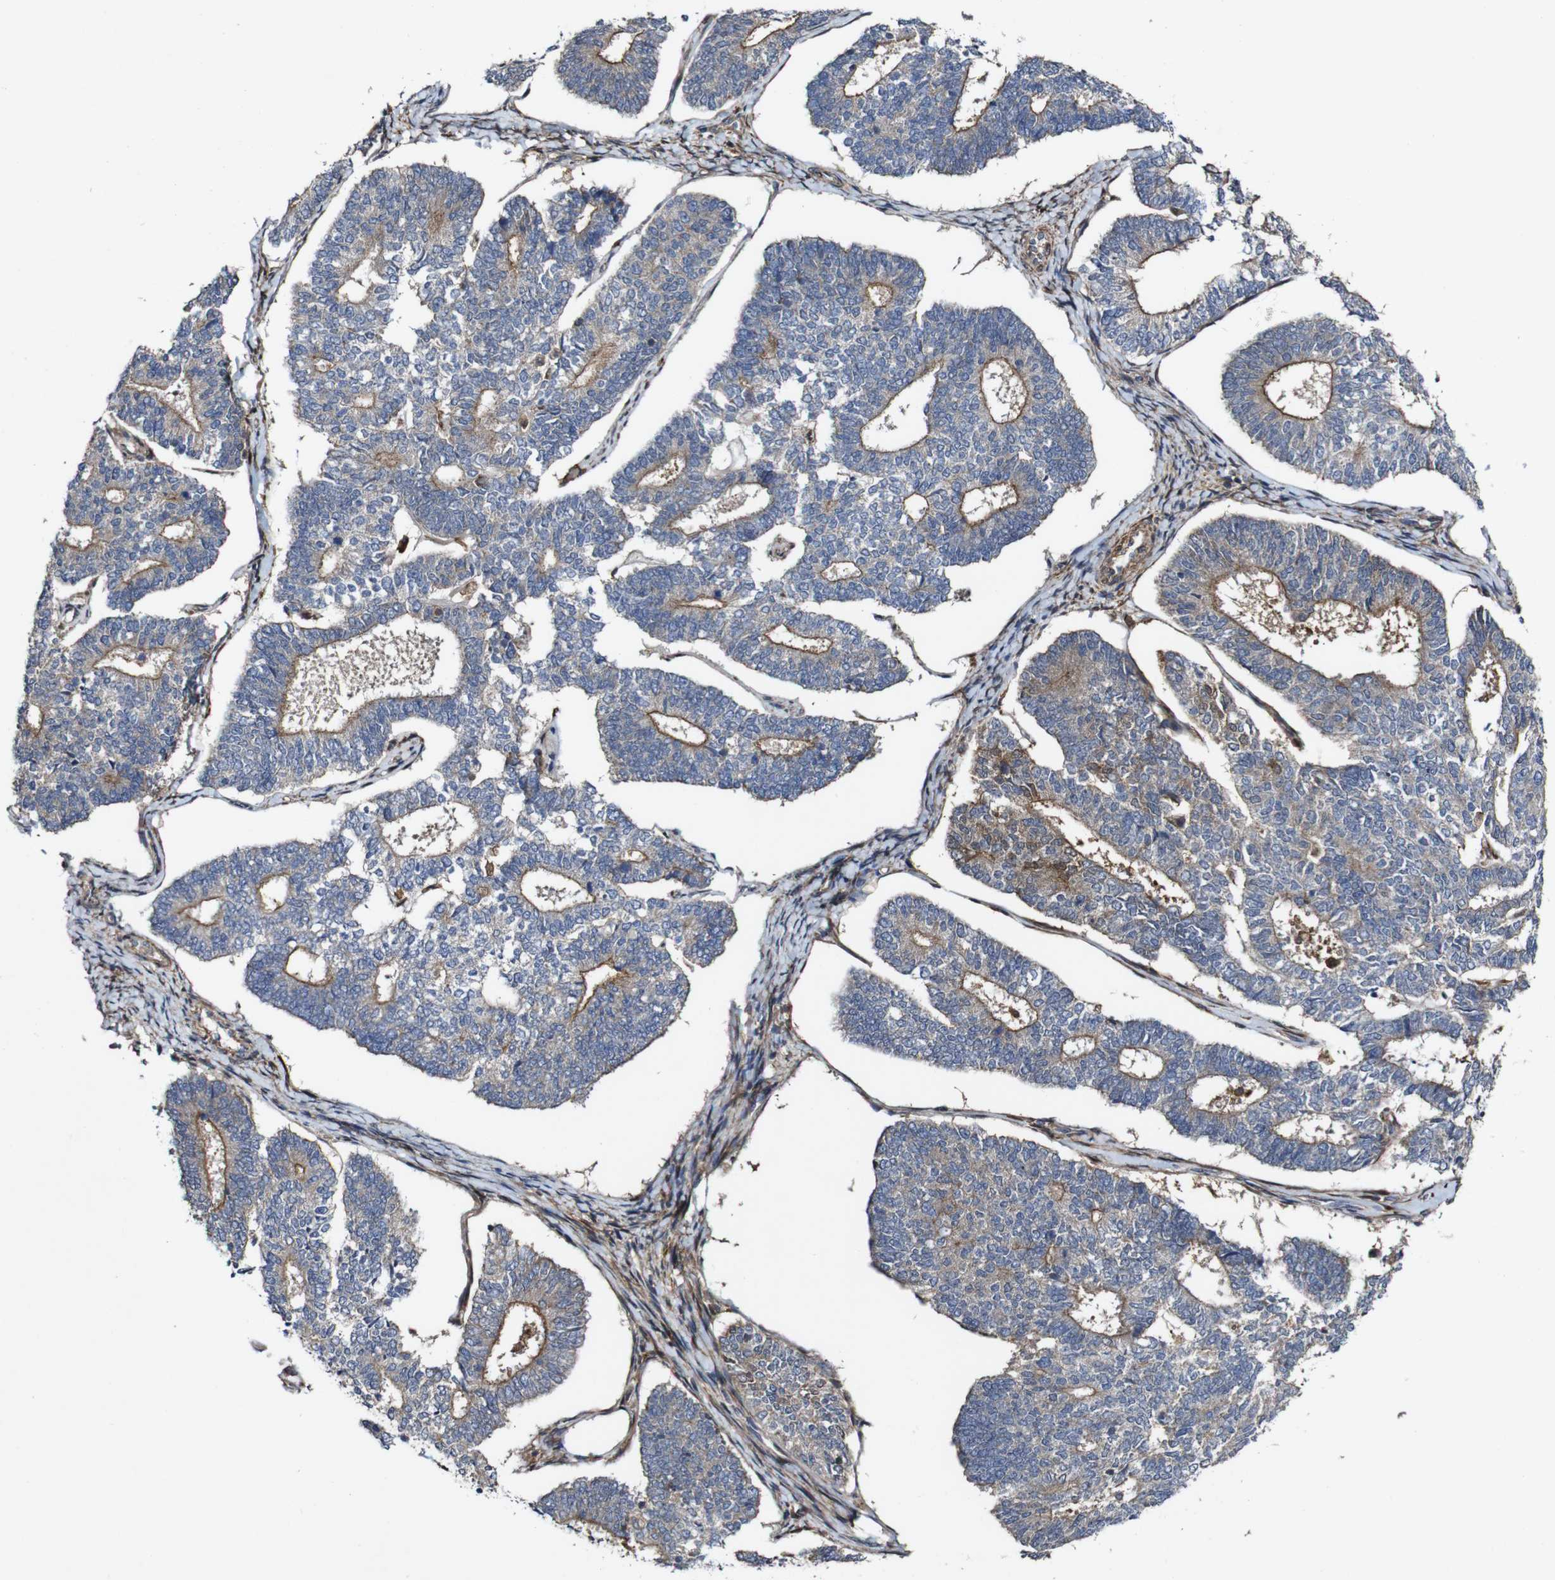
{"staining": {"intensity": "moderate", "quantity": ">75%", "location": "cytoplasmic/membranous"}, "tissue": "endometrial cancer", "cell_type": "Tumor cells", "image_type": "cancer", "snomed": [{"axis": "morphology", "description": "Adenocarcinoma, NOS"}, {"axis": "topography", "description": "Endometrium"}], "caption": "This is a histology image of immunohistochemistry staining of endometrial adenocarcinoma, which shows moderate positivity in the cytoplasmic/membranous of tumor cells.", "gene": "GSDME", "patient": {"sex": "female", "age": 70}}